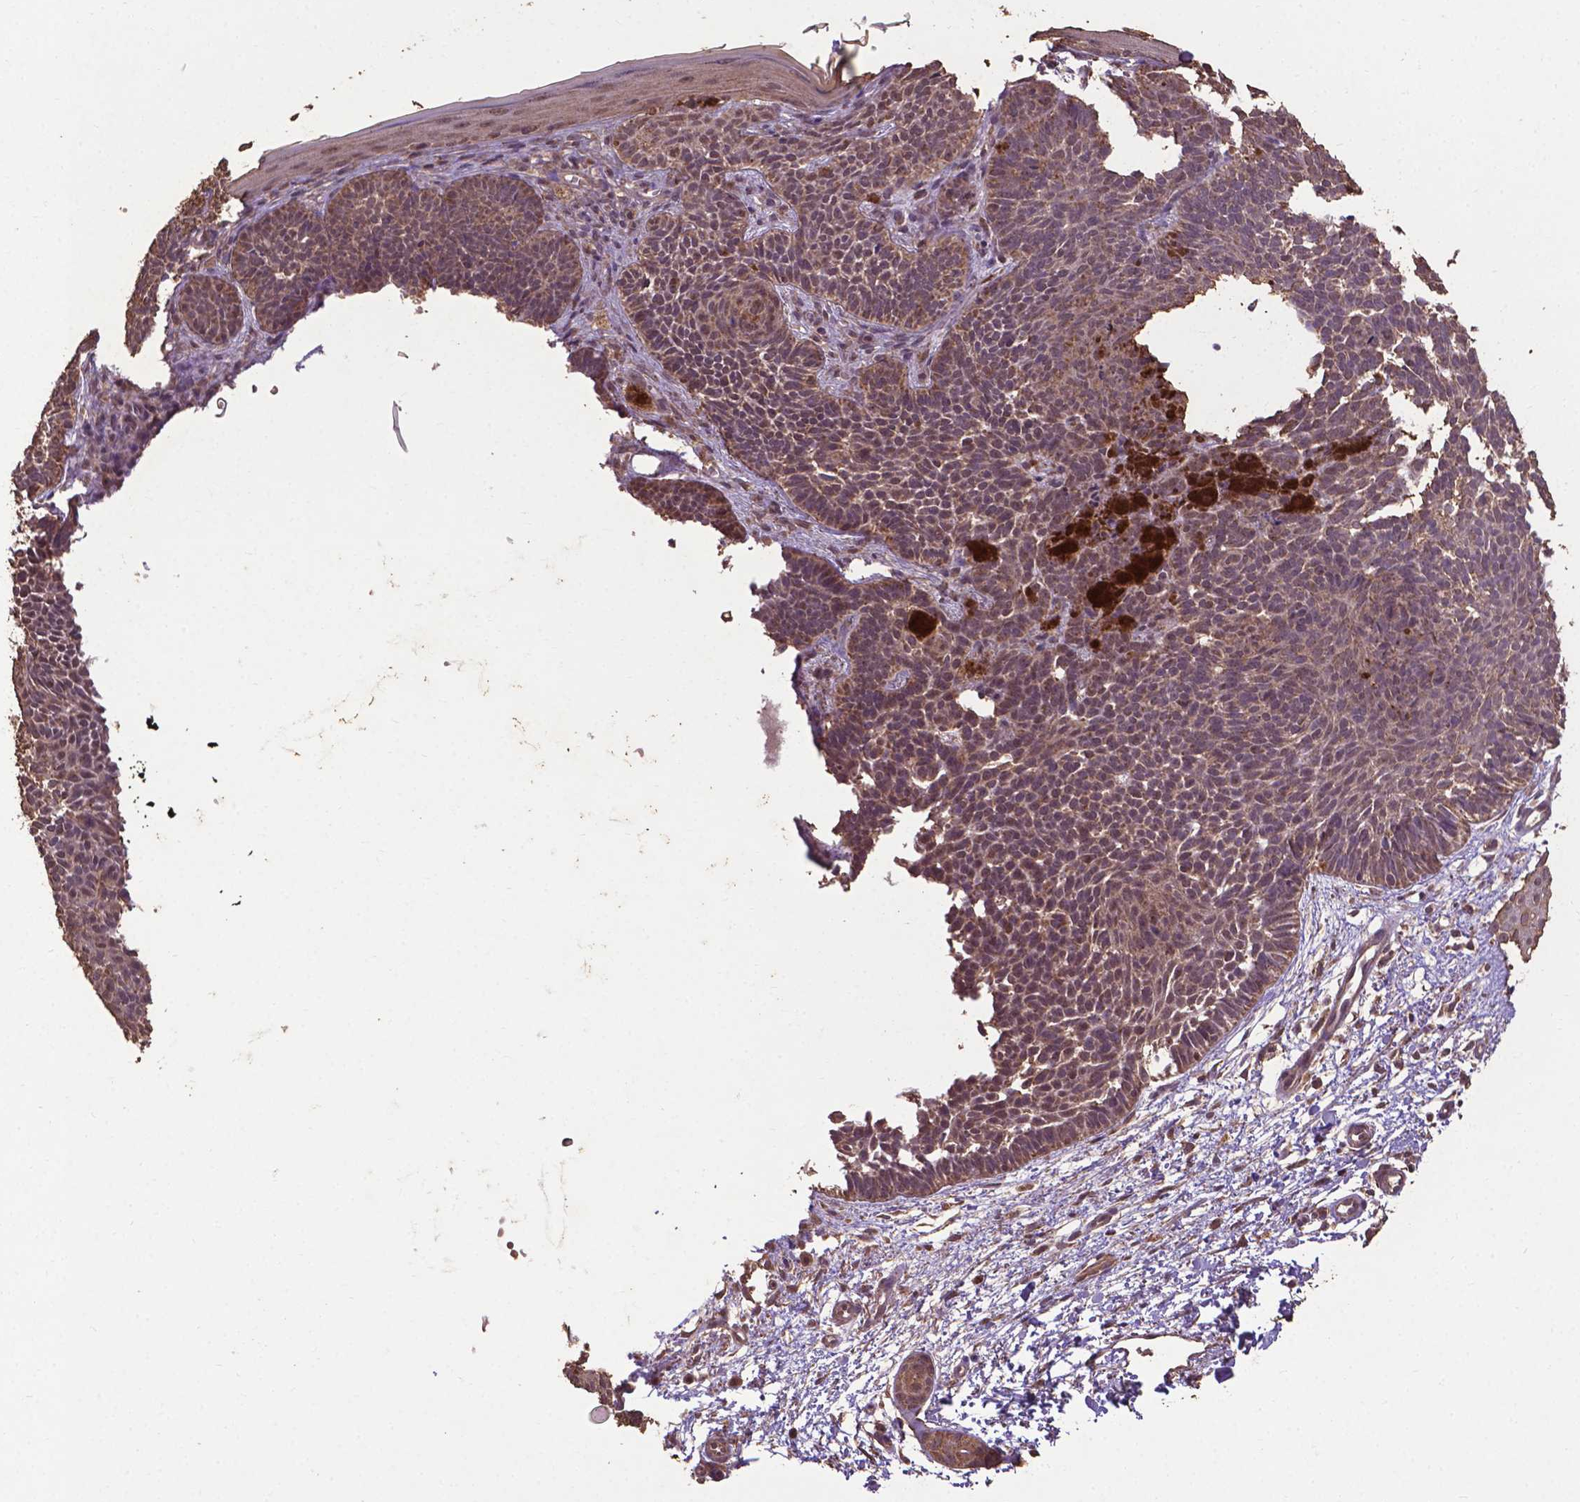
{"staining": {"intensity": "moderate", "quantity": ">75%", "location": "cytoplasmic/membranous"}, "tissue": "skin cancer", "cell_type": "Tumor cells", "image_type": "cancer", "snomed": [{"axis": "morphology", "description": "Basal cell carcinoma"}, {"axis": "topography", "description": "Skin"}], "caption": "Skin basal cell carcinoma stained for a protein displays moderate cytoplasmic/membranous positivity in tumor cells.", "gene": "DCAF1", "patient": {"sex": "female", "age": 85}}